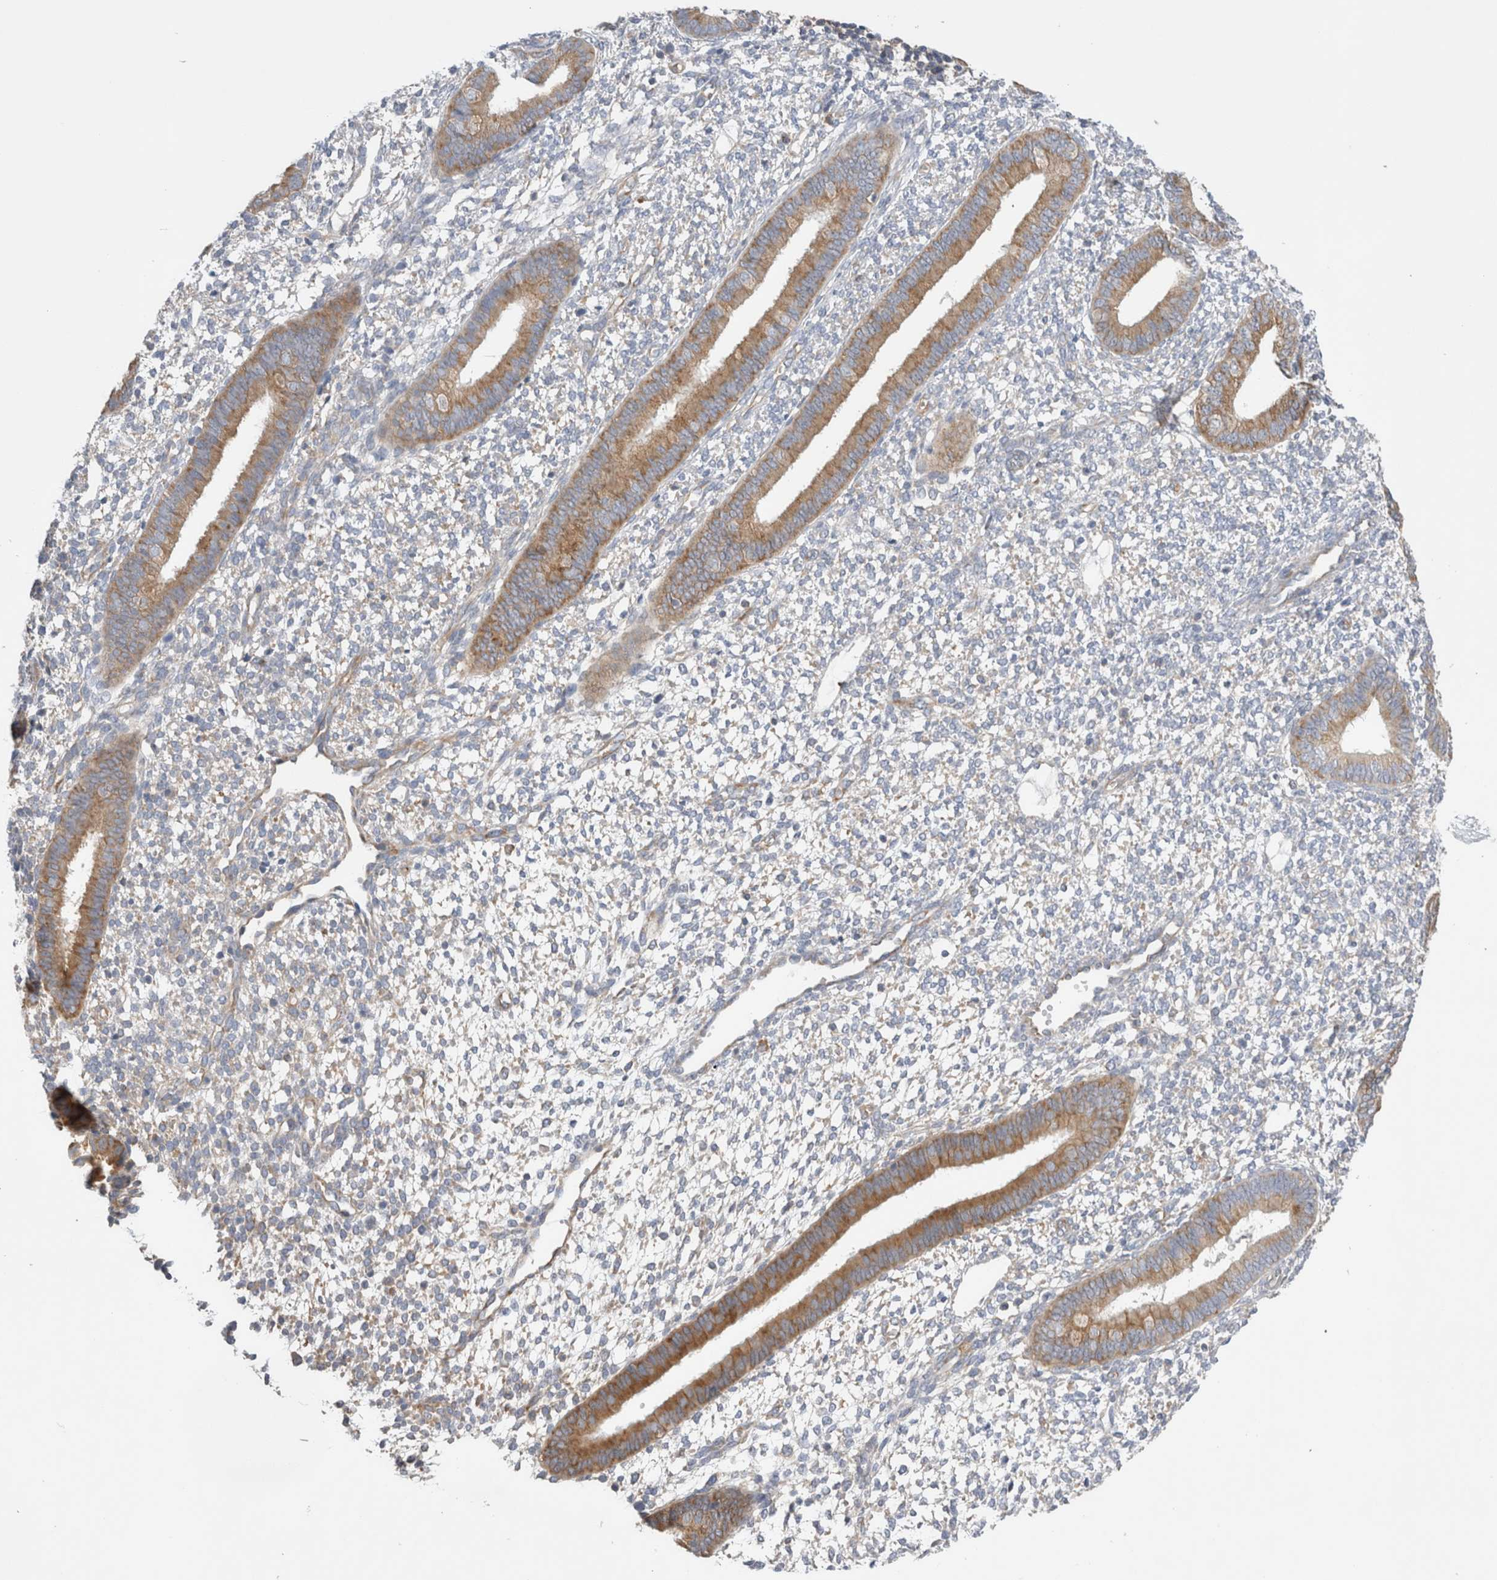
{"staining": {"intensity": "weak", "quantity": "<25%", "location": "cytoplasmic/membranous"}, "tissue": "endometrium", "cell_type": "Cells in endometrial stroma", "image_type": "normal", "snomed": [{"axis": "morphology", "description": "Normal tissue, NOS"}, {"axis": "topography", "description": "Endometrium"}], "caption": "Image shows no protein staining in cells in endometrial stroma of unremarkable endometrium.", "gene": "ZNF23", "patient": {"sex": "female", "age": 46}}